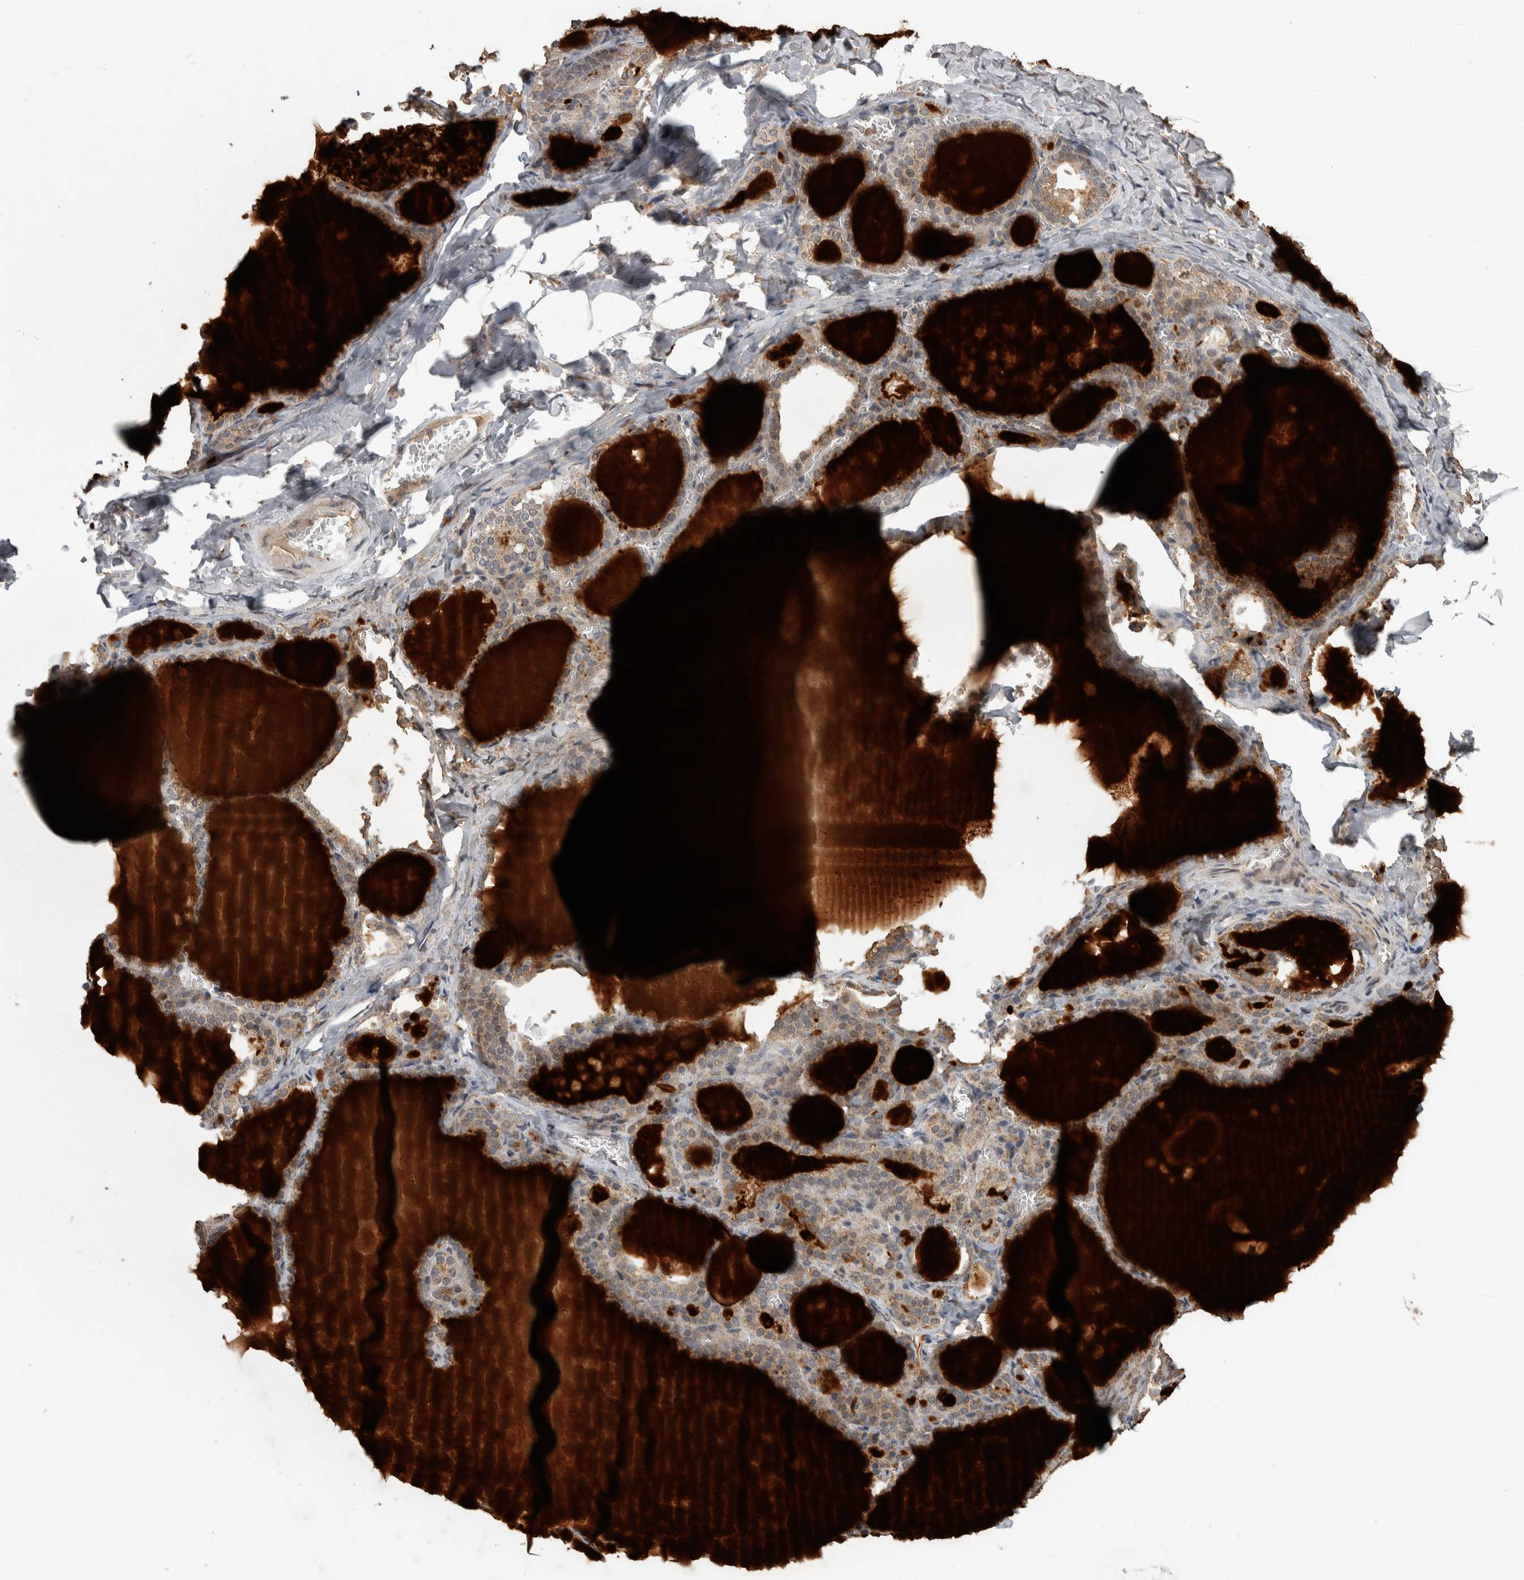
{"staining": {"intensity": "weak", "quantity": ">75%", "location": "cytoplasmic/membranous"}, "tissue": "thyroid gland", "cell_type": "Glandular cells", "image_type": "normal", "snomed": [{"axis": "morphology", "description": "Normal tissue, NOS"}, {"axis": "topography", "description": "Thyroid gland"}], "caption": "This is an image of immunohistochemistry staining of benign thyroid gland, which shows weak positivity in the cytoplasmic/membranous of glandular cells.", "gene": "EIF3H", "patient": {"sex": "male", "age": 56}}